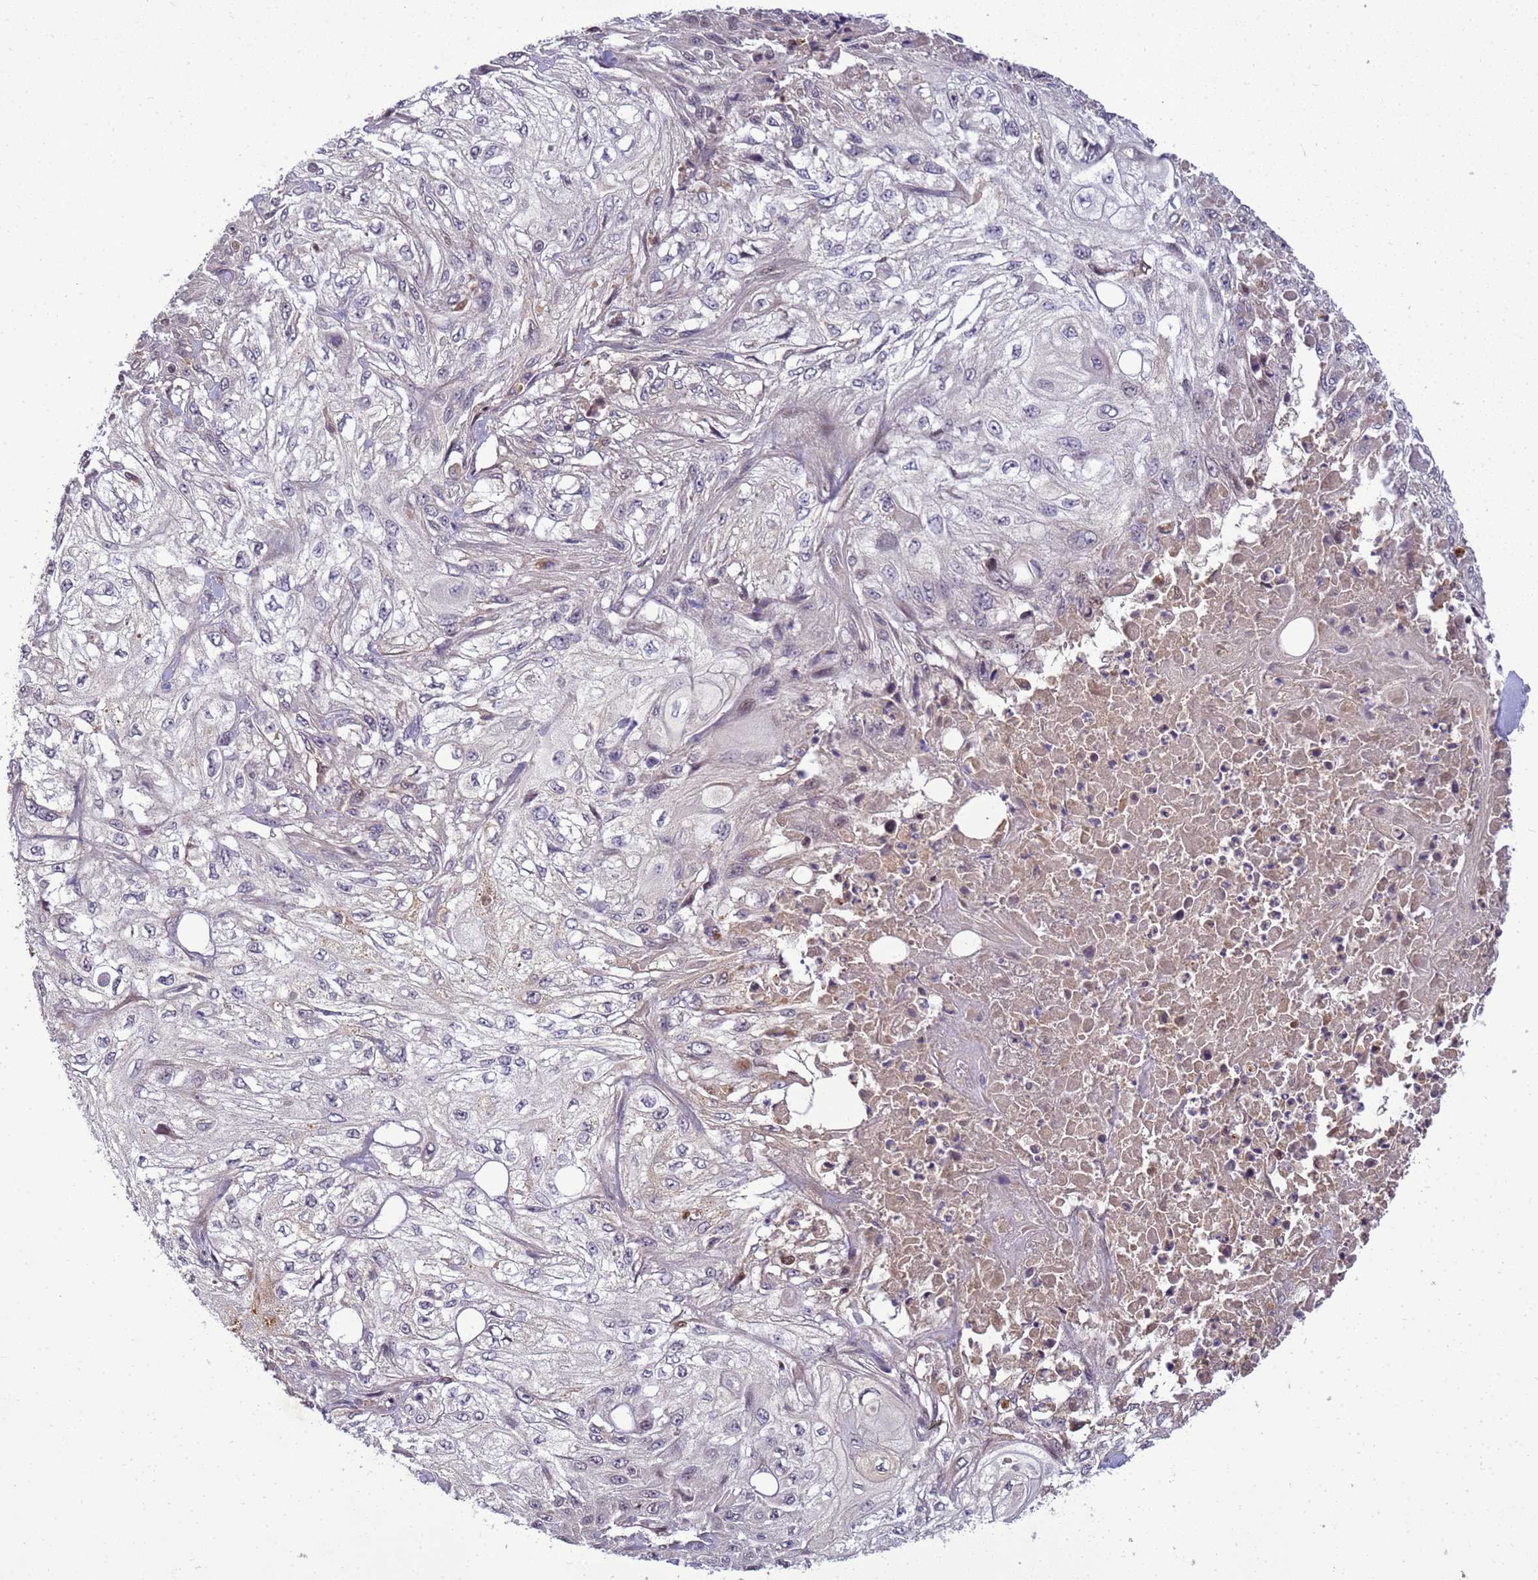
{"staining": {"intensity": "negative", "quantity": "none", "location": "none"}, "tissue": "skin cancer", "cell_type": "Tumor cells", "image_type": "cancer", "snomed": [{"axis": "morphology", "description": "Squamous cell carcinoma, NOS"}, {"axis": "morphology", "description": "Squamous cell carcinoma, metastatic, NOS"}, {"axis": "topography", "description": "Skin"}, {"axis": "topography", "description": "Lymph node"}], "caption": "A photomicrograph of skin squamous cell carcinoma stained for a protein reveals no brown staining in tumor cells.", "gene": "TMEM74B", "patient": {"sex": "male", "age": 75}}